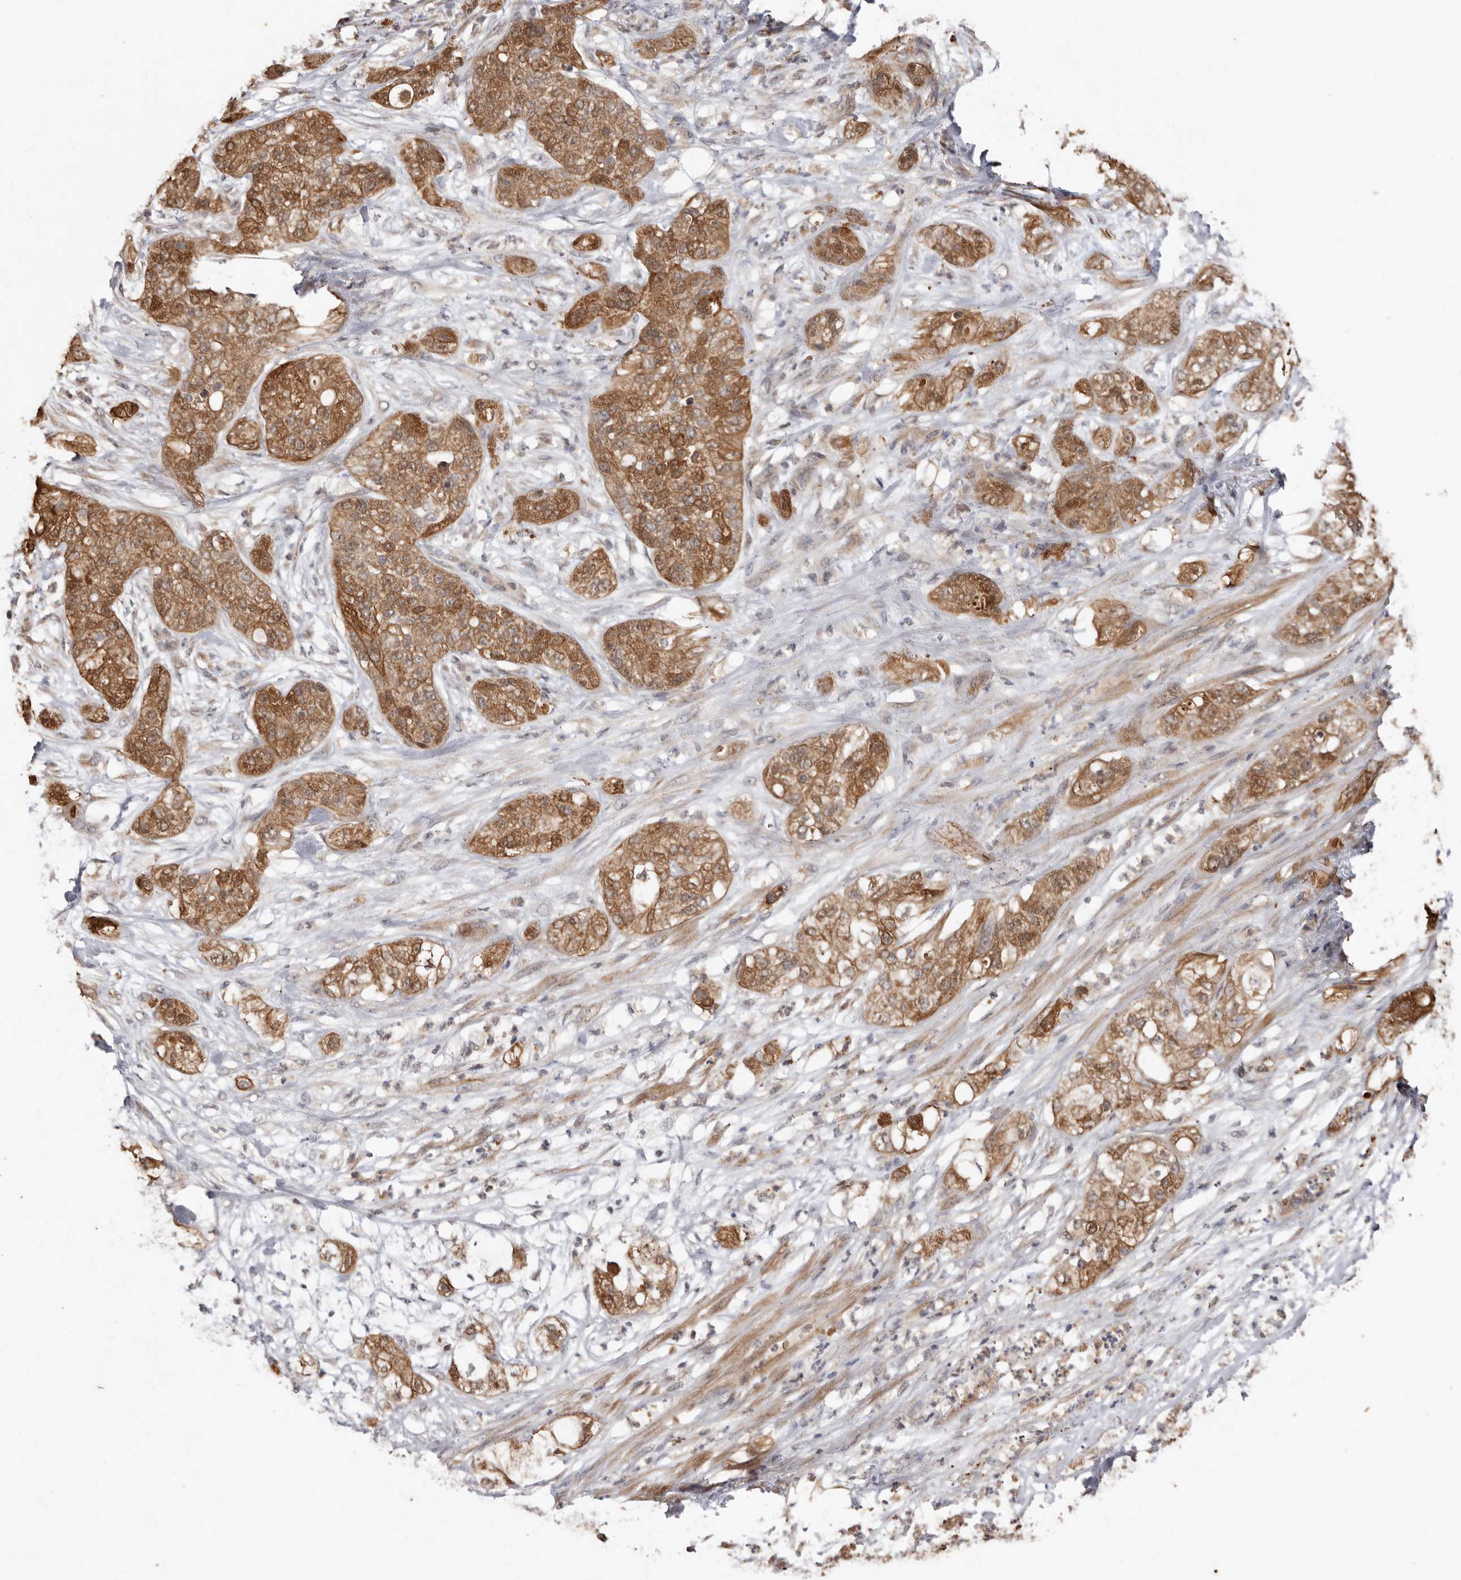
{"staining": {"intensity": "strong", "quantity": ">75%", "location": "cytoplasmic/membranous,nuclear"}, "tissue": "pancreatic cancer", "cell_type": "Tumor cells", "image_type": "cancer", "snomed": [{"axis": "morphology", "description": "Adenocarcinoma, NOS"}, {"axis": "topography", "description": "Pancreas"}], "caption": "Pancreatic cancer was stained to show a protein in brown. There is high levels of strong cytoplasmic/membranous and nuclear staining in about >75% of tumor cells.", "gene": "RSPO2", "patient": {"sex": "female", "age": 78}}